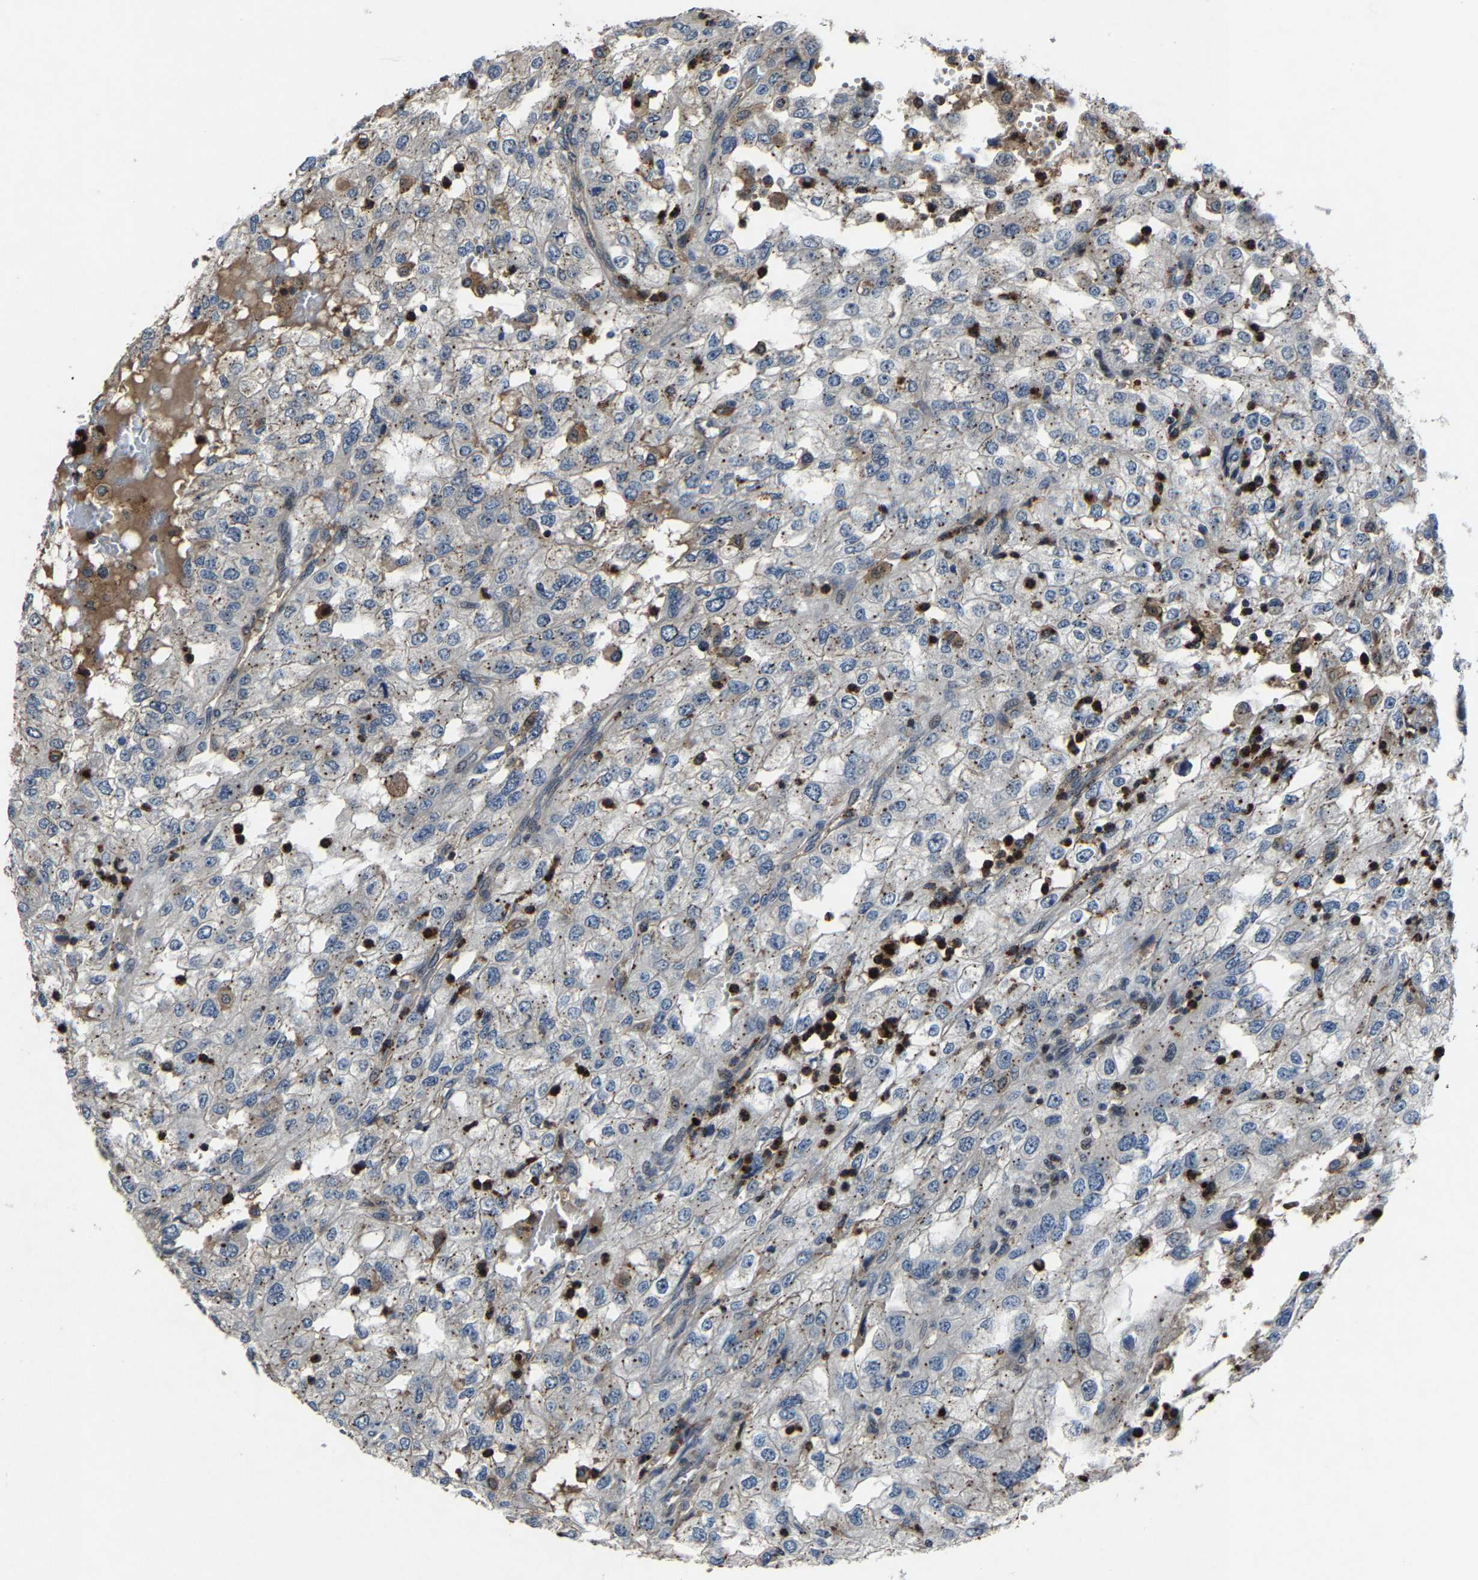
{"staining": {"intensity": "negative", "quantity": "none", "location": "none"}, "tissue": "renal cancer", "cell_type": "Tumor cells", "image_type": "cancer", "snomed": [{"axis": "morphology", "description": "Adenocarcinoma, NOS"}, {"axis": "topography", "description": "Kidney"}], "caption": "There is no significant positivity in tumor cells of adenocarcinoma (renal). Nuclei are stained in blue.", "gene": "PCNX2", "patient": {"sex": "female", "age": 54}}